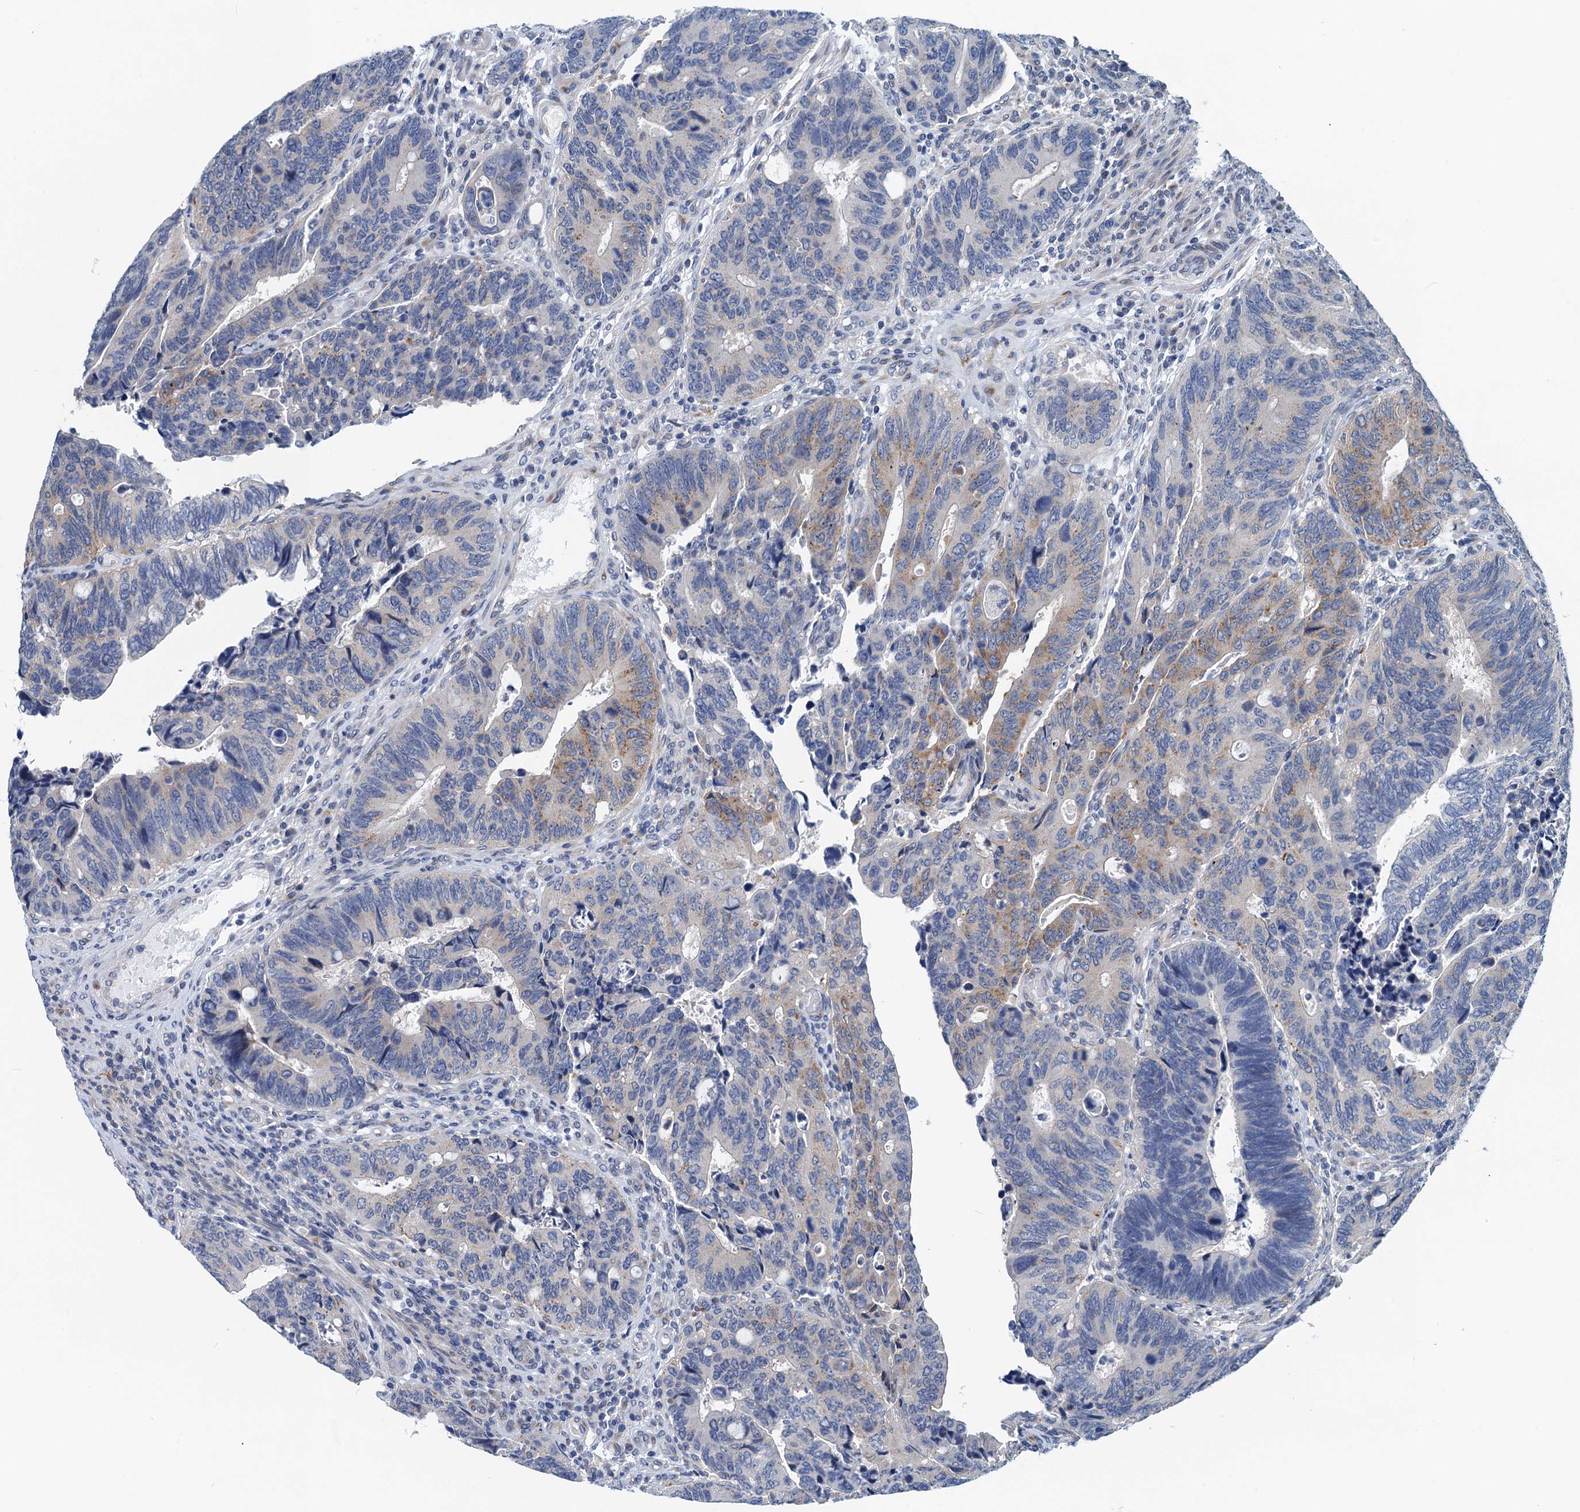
{"staining": {"intensity": "weak", "quantity": "<25%", "location": "cytoplasmic/membranous"}, "tissue": "colorectal cancer", "cell_type": "Tumor cells", "image_type": "cancer", "snomed": [{"axis": "morphology", "description": "Adenocarcinoma, NOS"}, {"axis": "topography", "description": "Colon"}], "caption": "The image displays no staining of tumor cells in colorectal cancer.", "gene": "NBEA", "patient": {"sex": "male", "age": 87}}